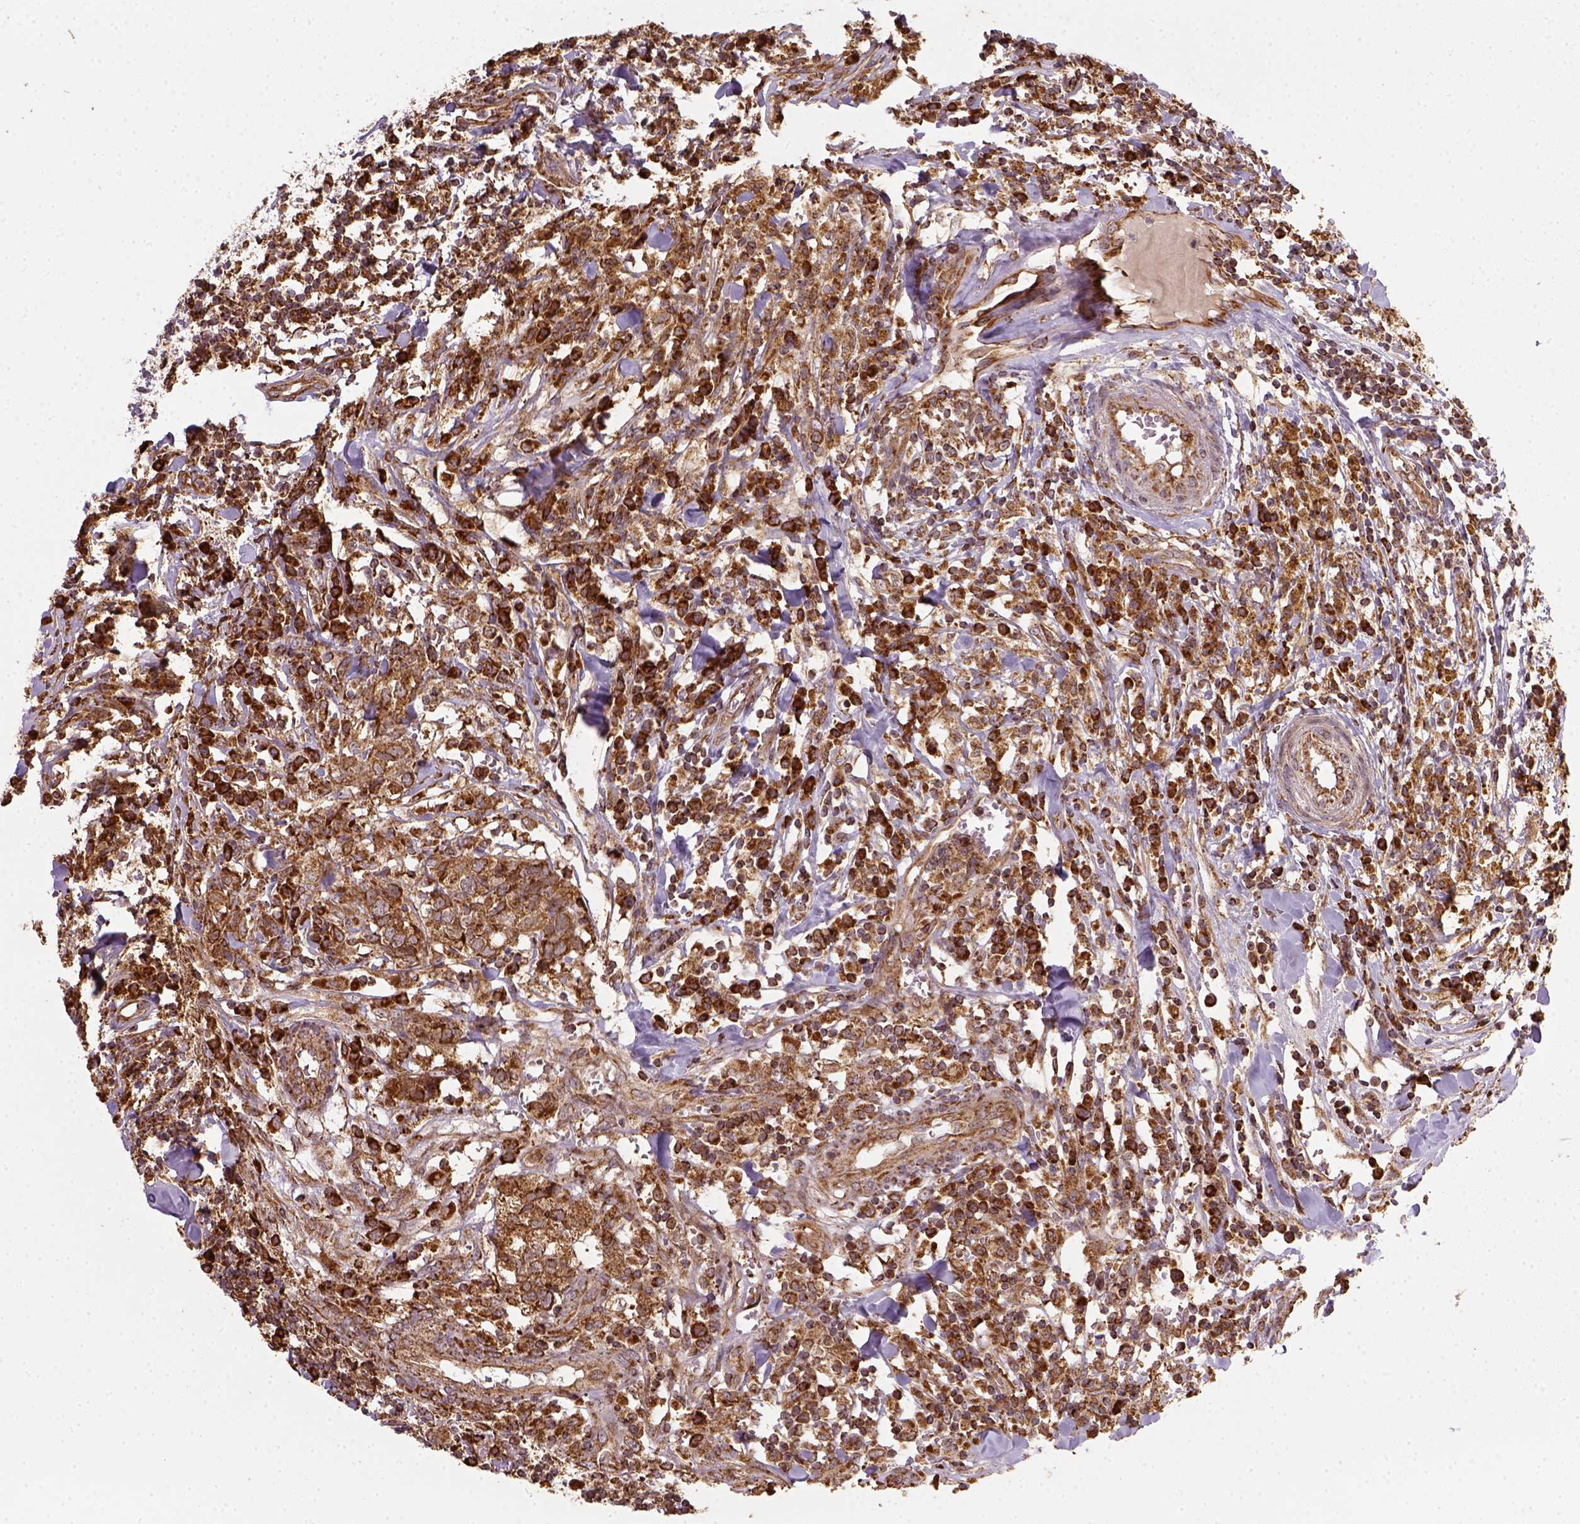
{"staining": {"intensity": "moderate", "quantity": ">75%", "location": "nuclear"}, "tissue": "breast cancer", "cell_type": "Tumor cells", "image_type": "cancer", "snomed": [{"axis": "morphology", "description": "Duct carcinoma"}, {"axis": "topography", "description": "Breast"}], "caption": "A brown stain labels moderate nuclear expression of a protein in human breast cancer tumor cells.", "gene": "MAPK8IP3", "patient": {"sex": "female", "age": 30}}